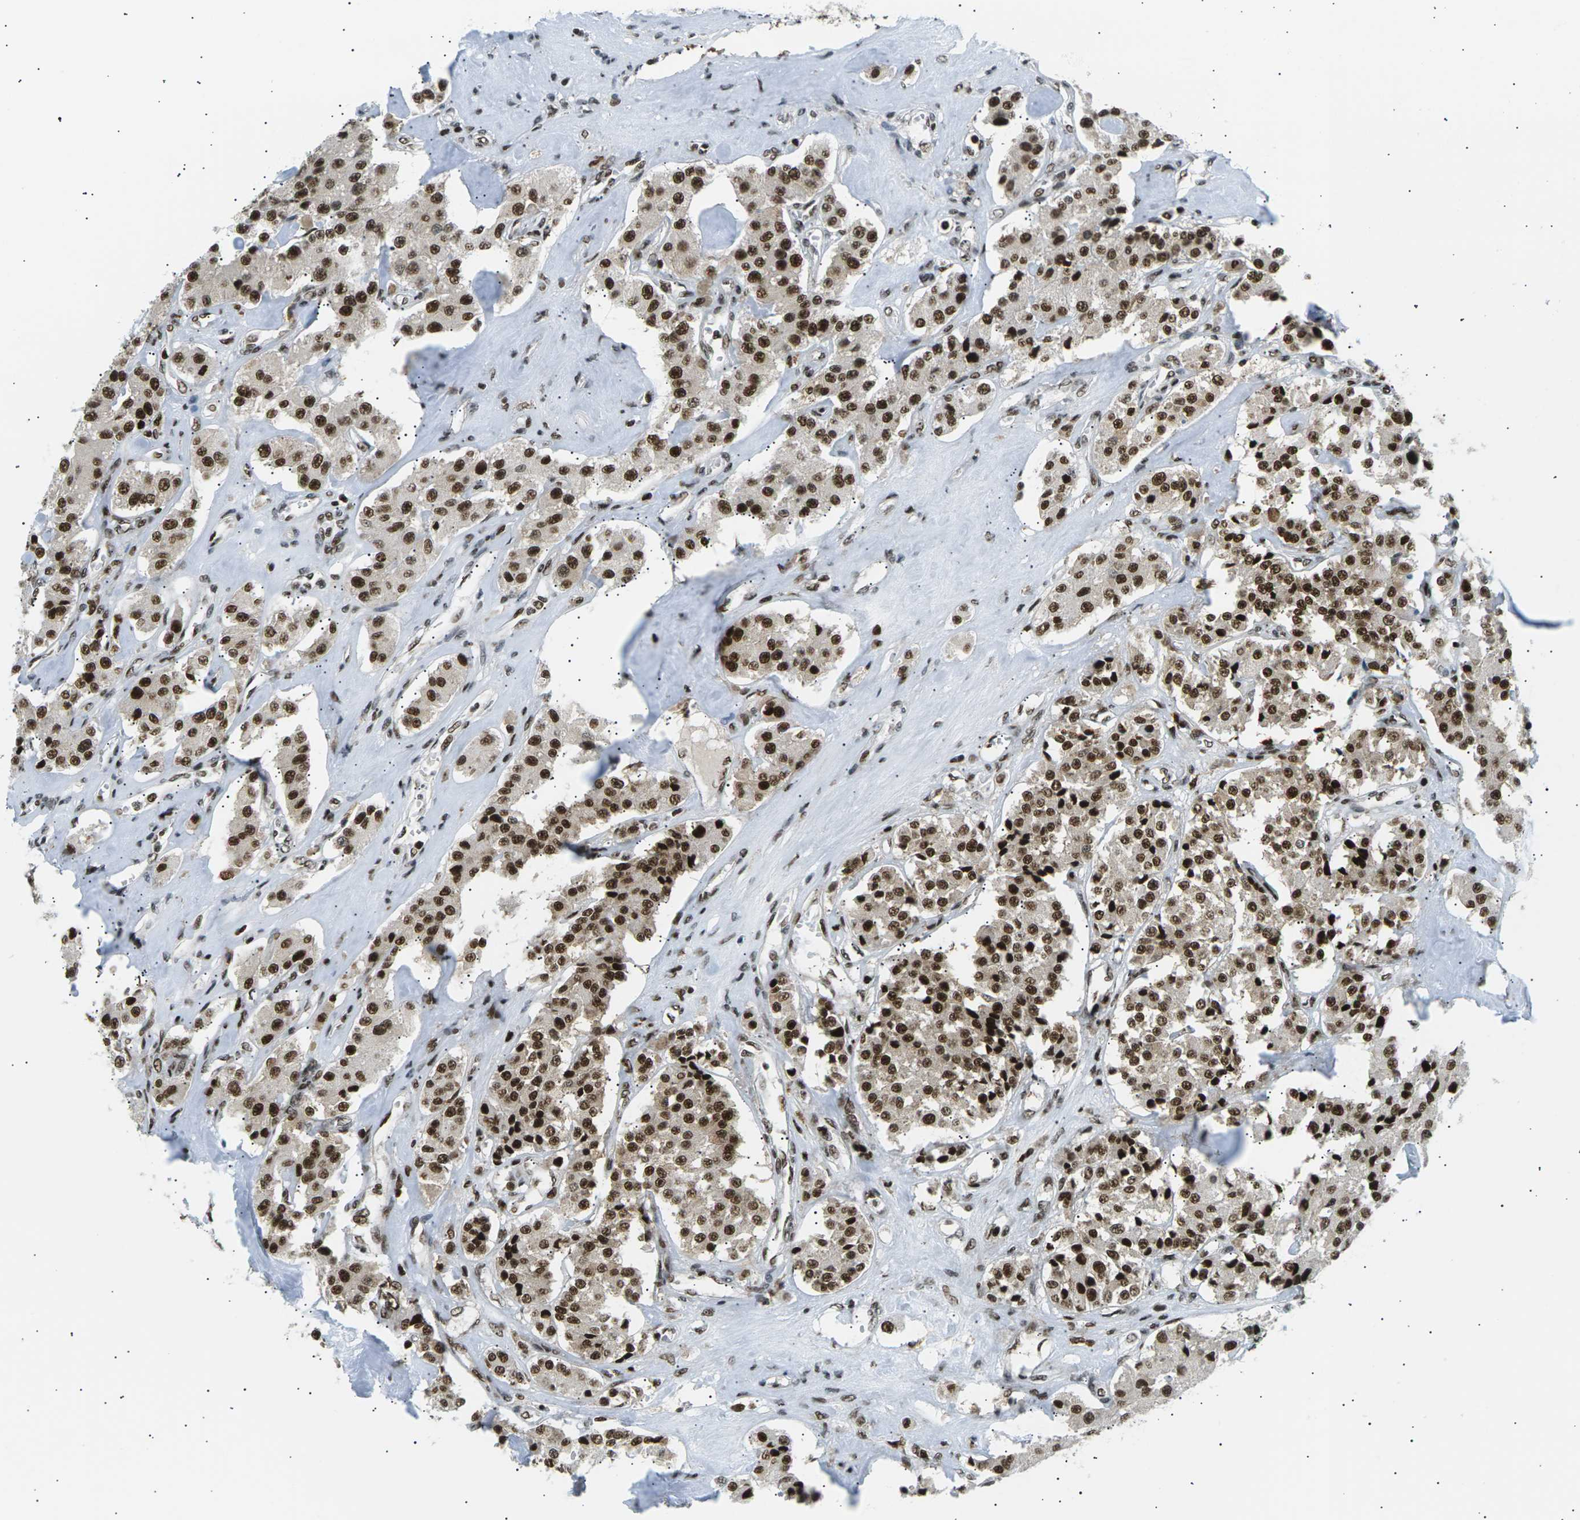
{"staining": {"intensity": "strong", "quantity": ">75%", "location": "nuclear"}, "tissue": "carcinoid", "cell_type": "Tumor cells", "image_type": "cancer", "snomed": [{"axis": "morphology", "description": "Carcinoid, malignant, NOS"}, {"axis": "topography", "description": "Pancreas"}], "caption": "Approximately >75% of tumor cells in human carcinoid show strong nuclear protein staining as visualized by brown immunohistochemical staining.", "gene": "RPA2", "patient": {"sex": "male", "age": 41}}